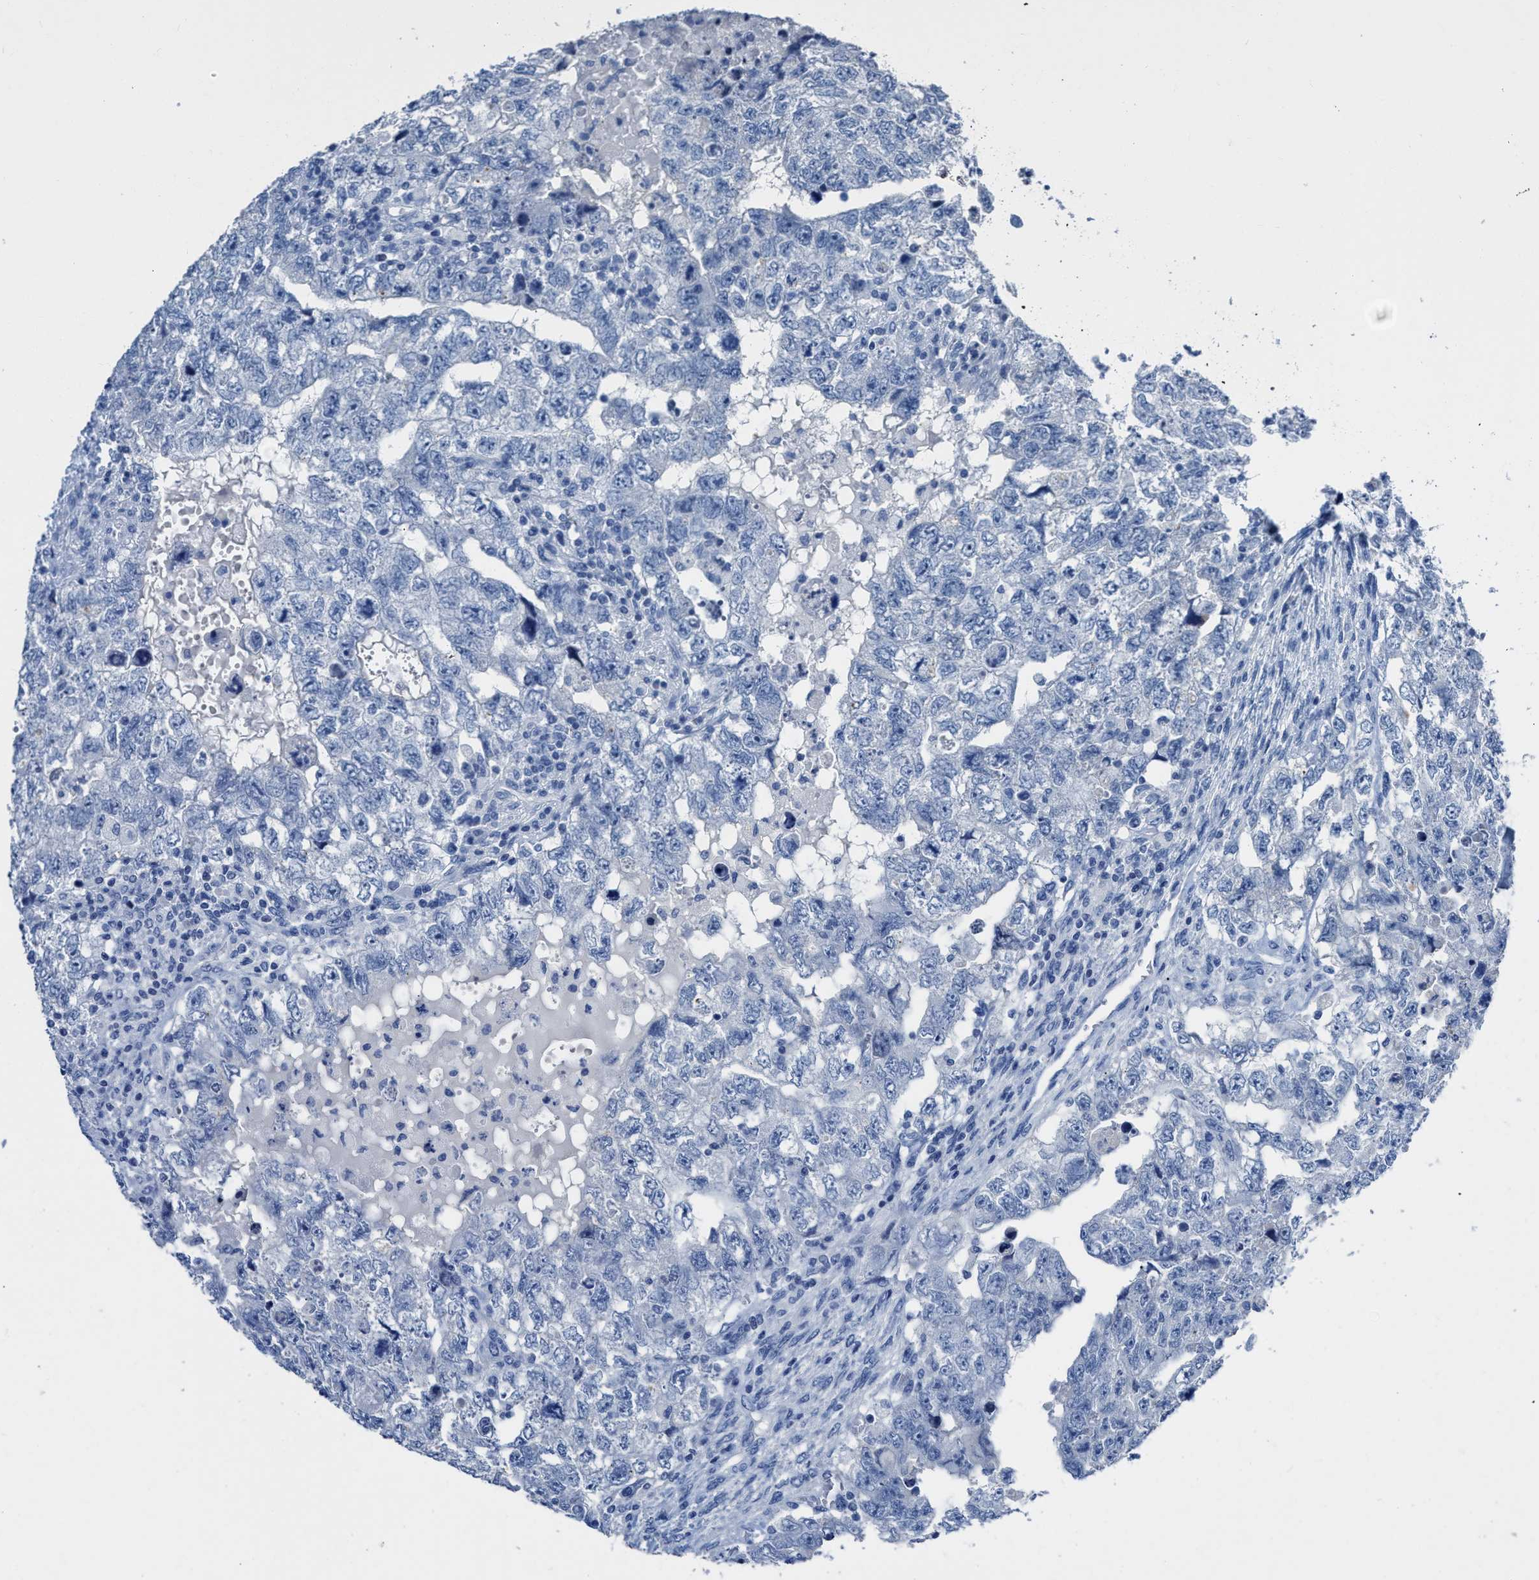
{"staining": {"intensity": "negative", "quantity": "none", "location": "none"}, "tissue": "testis cancer", "cell_type": "Tumor cells", "image_type": "cancer", "snomed": [{"axis": "morphology", "description": "Carcinoma, Embryonal, NOS"}, {"axis": "topography", "description": "Testis"}], "caption": "This image is of testis cancer (embryonal carcinoma) stained with immunohistochemistry (IHC) to label a protein in brown with the nuclei are counter-stained blue. There is no staining in tumor cells.", "gene": "CEACAM5", "patient": {"sex": "male", "age": 36}}